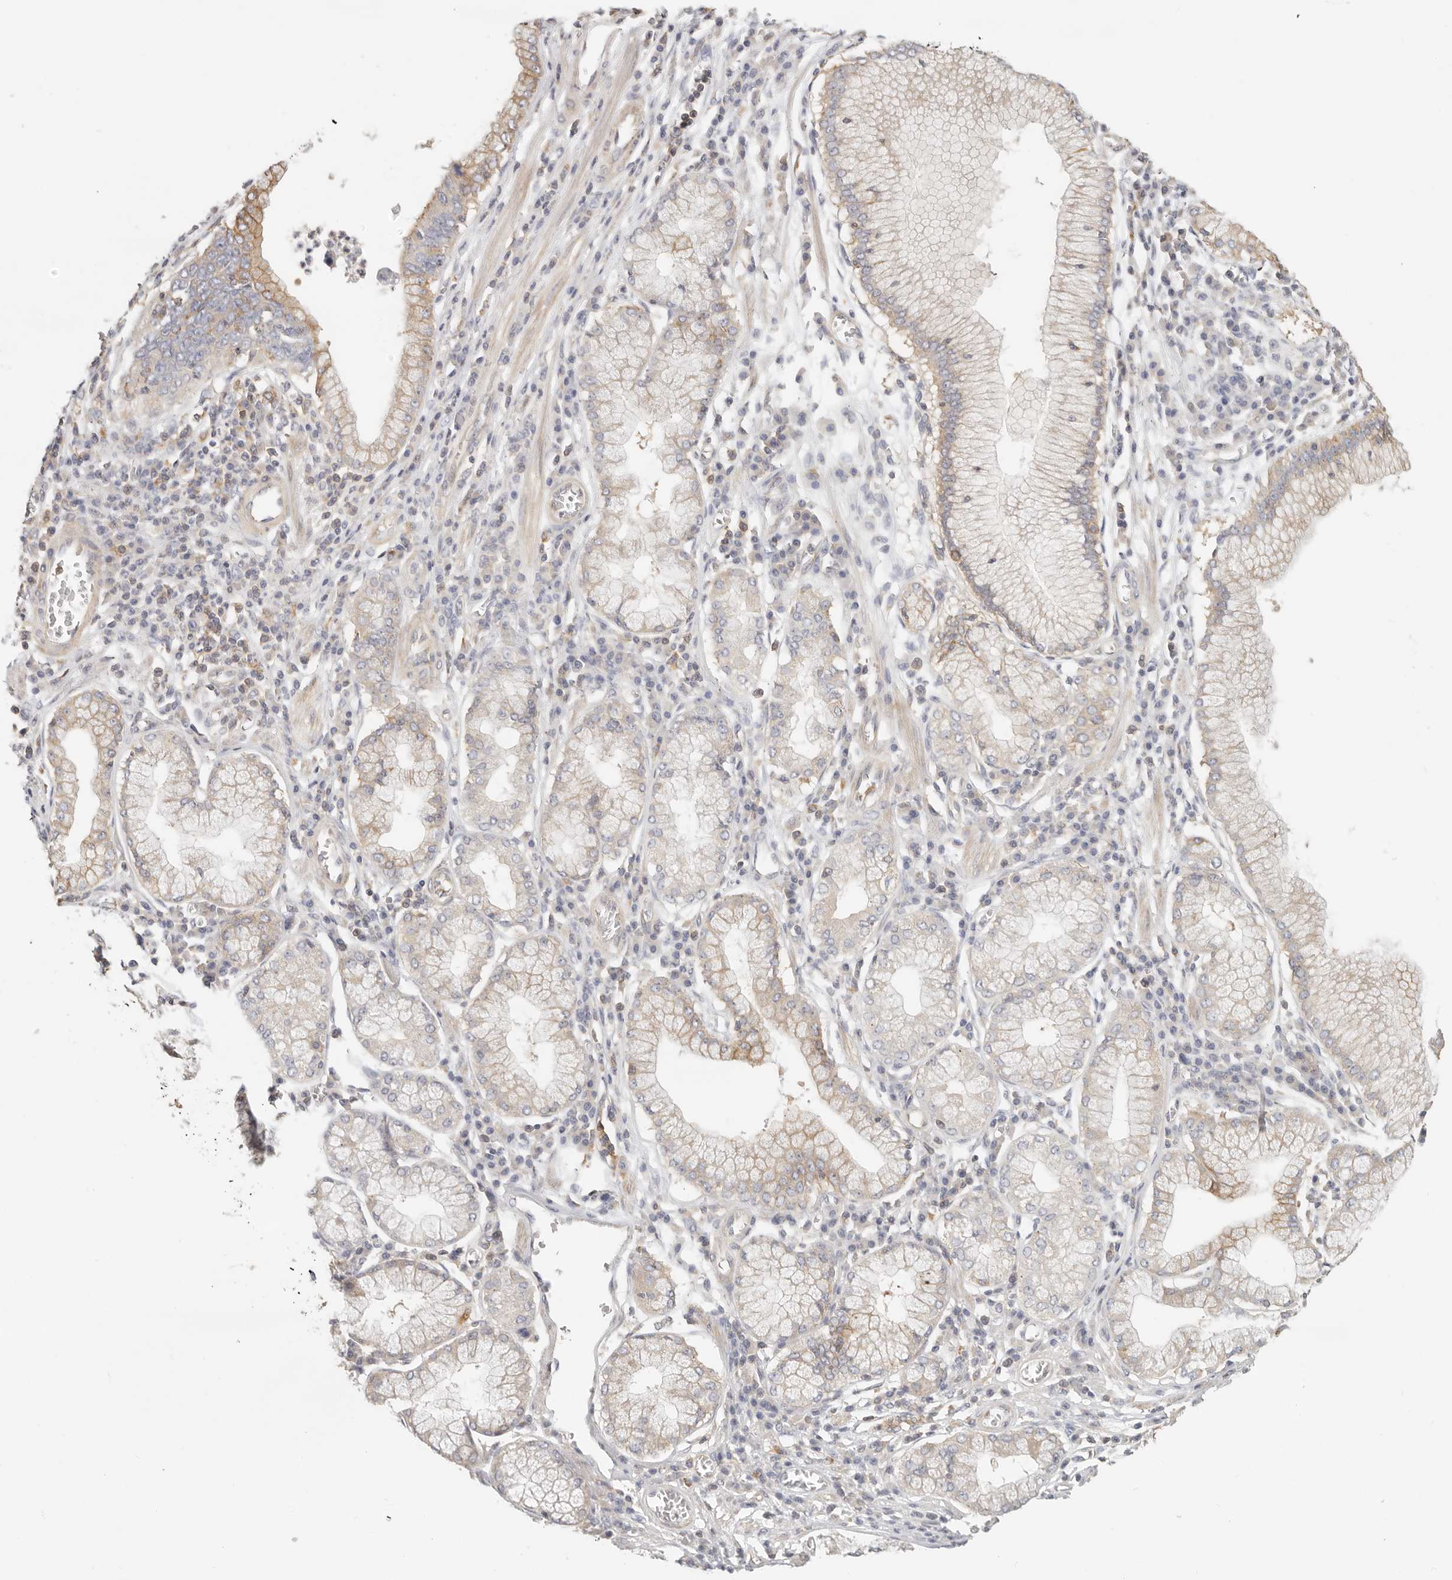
{"staining": {"intensity": "moderate", "quantity": "<25%", "location": "cytoplasmic/membranous"}, "tissue": "stomach cancer", "cell_type": "Tumor cells", "image_type": "cancer", "snomed": [{"axis": "morphology", "description": "Adenocarcinoma, NOS"}, {"axis": "topography", "description": "Stomach"}], "caption": "Stomach cancer (adenocarcinoma) stained with a brown dye displays moderate cytoplasmic/membranous positive staining in about <25% of tumor cells.", "gene": "ANXA9", "patient": {"sex": "male", "age": 59}}